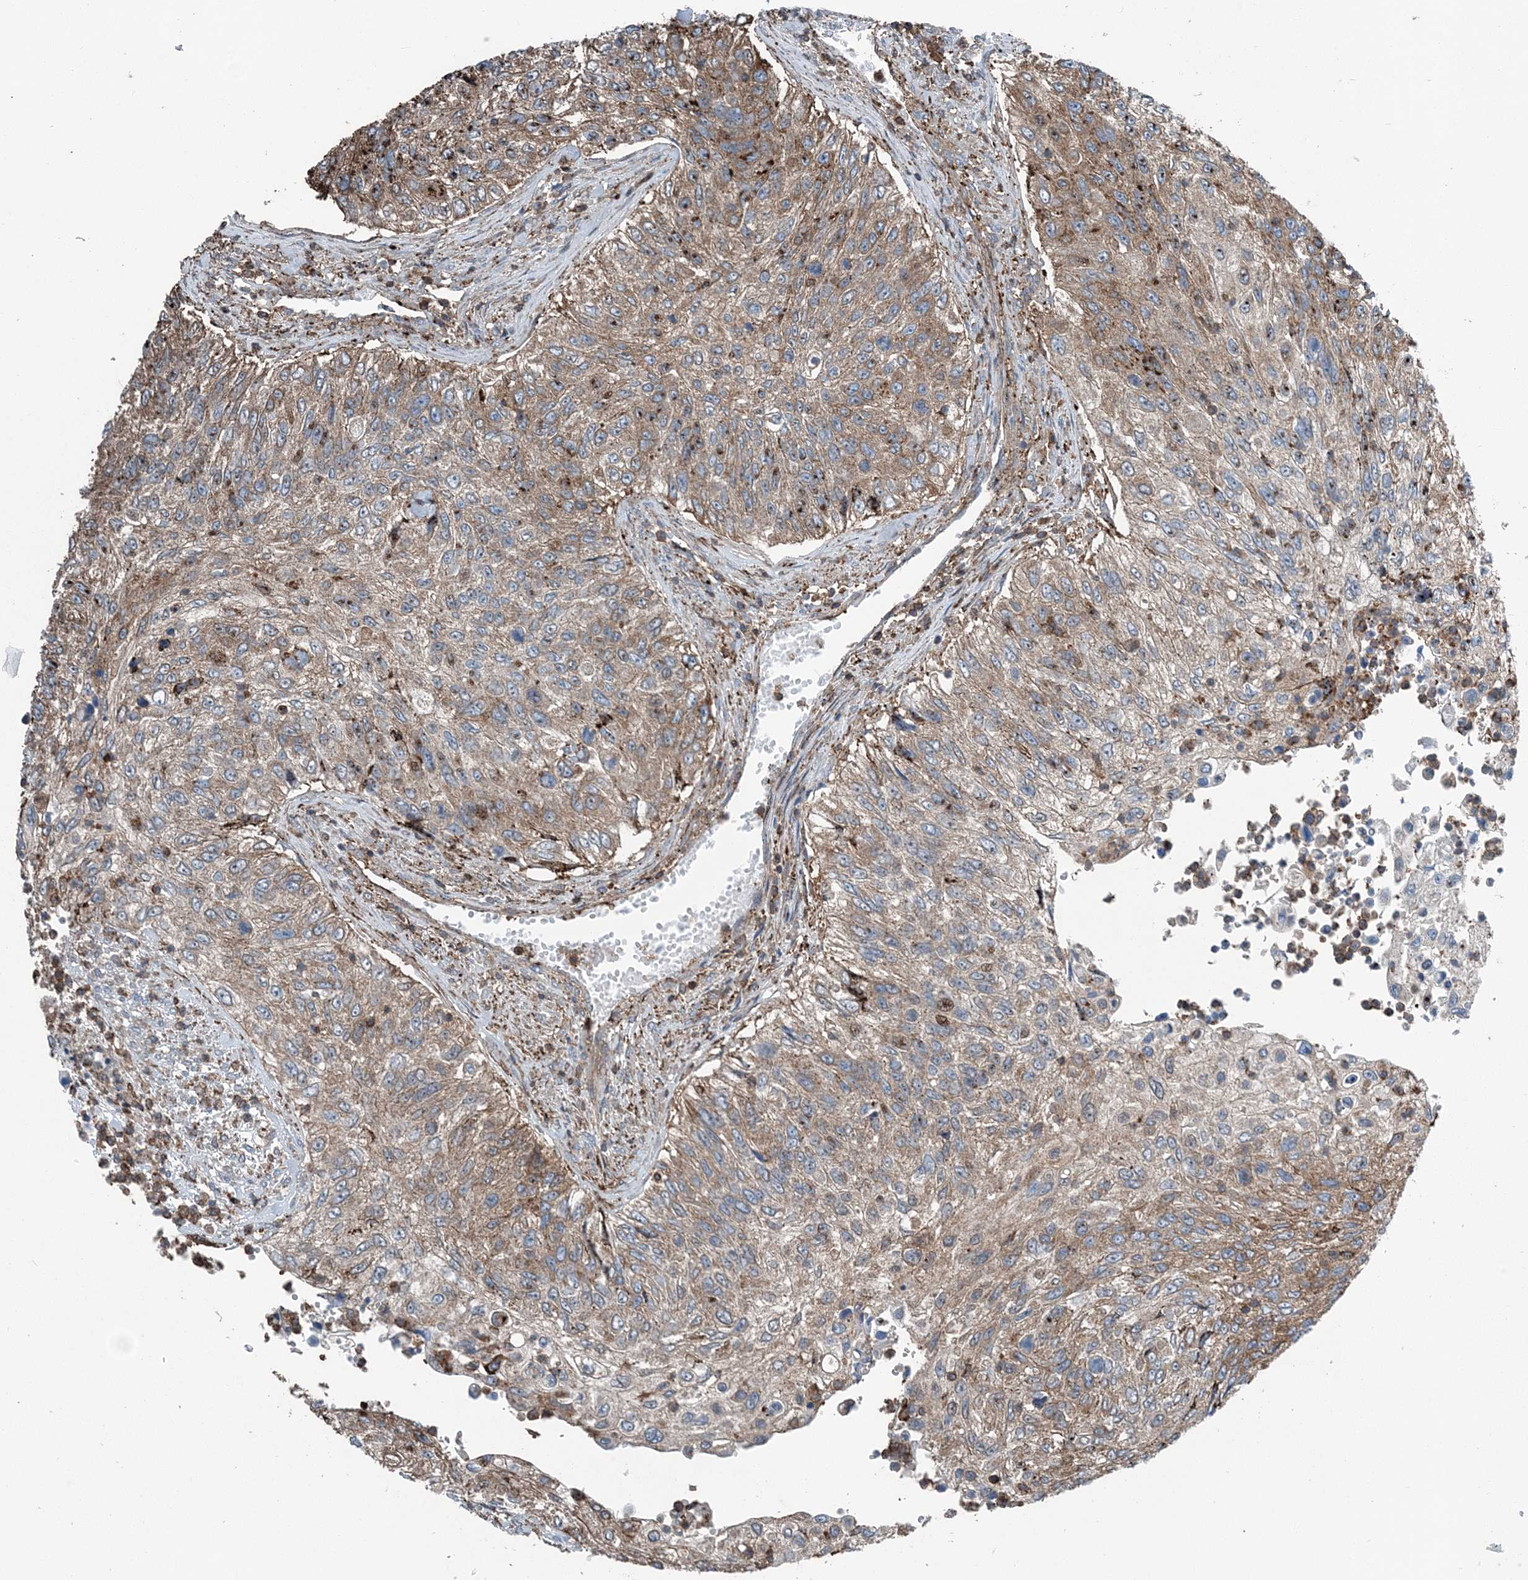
{"staining": {"intensity": "moderate", "quantity": ">75%", "location": "cytoplasmic/membranous"}, "tissue": "urothelial cancer", "cell_type": "Tumor cells", "image_type": "cancer", "snomed": [{"axis": "morphology", "description": "Urothelial carcinoma, High grade"}, {"axis": "topography", "description": "Urinary bladder"}], "caption": "High-magnification brightfield microscopy of urothelial cancer stained with DAB (brown) and counterstained with hematoxylin (blue). tumor cells exhibit moderate cytoplasmic/membranous staining is identified in approximately>75% of cells.", "gene": "CFL1", "patient": {"sex": "female", "age": 60}}